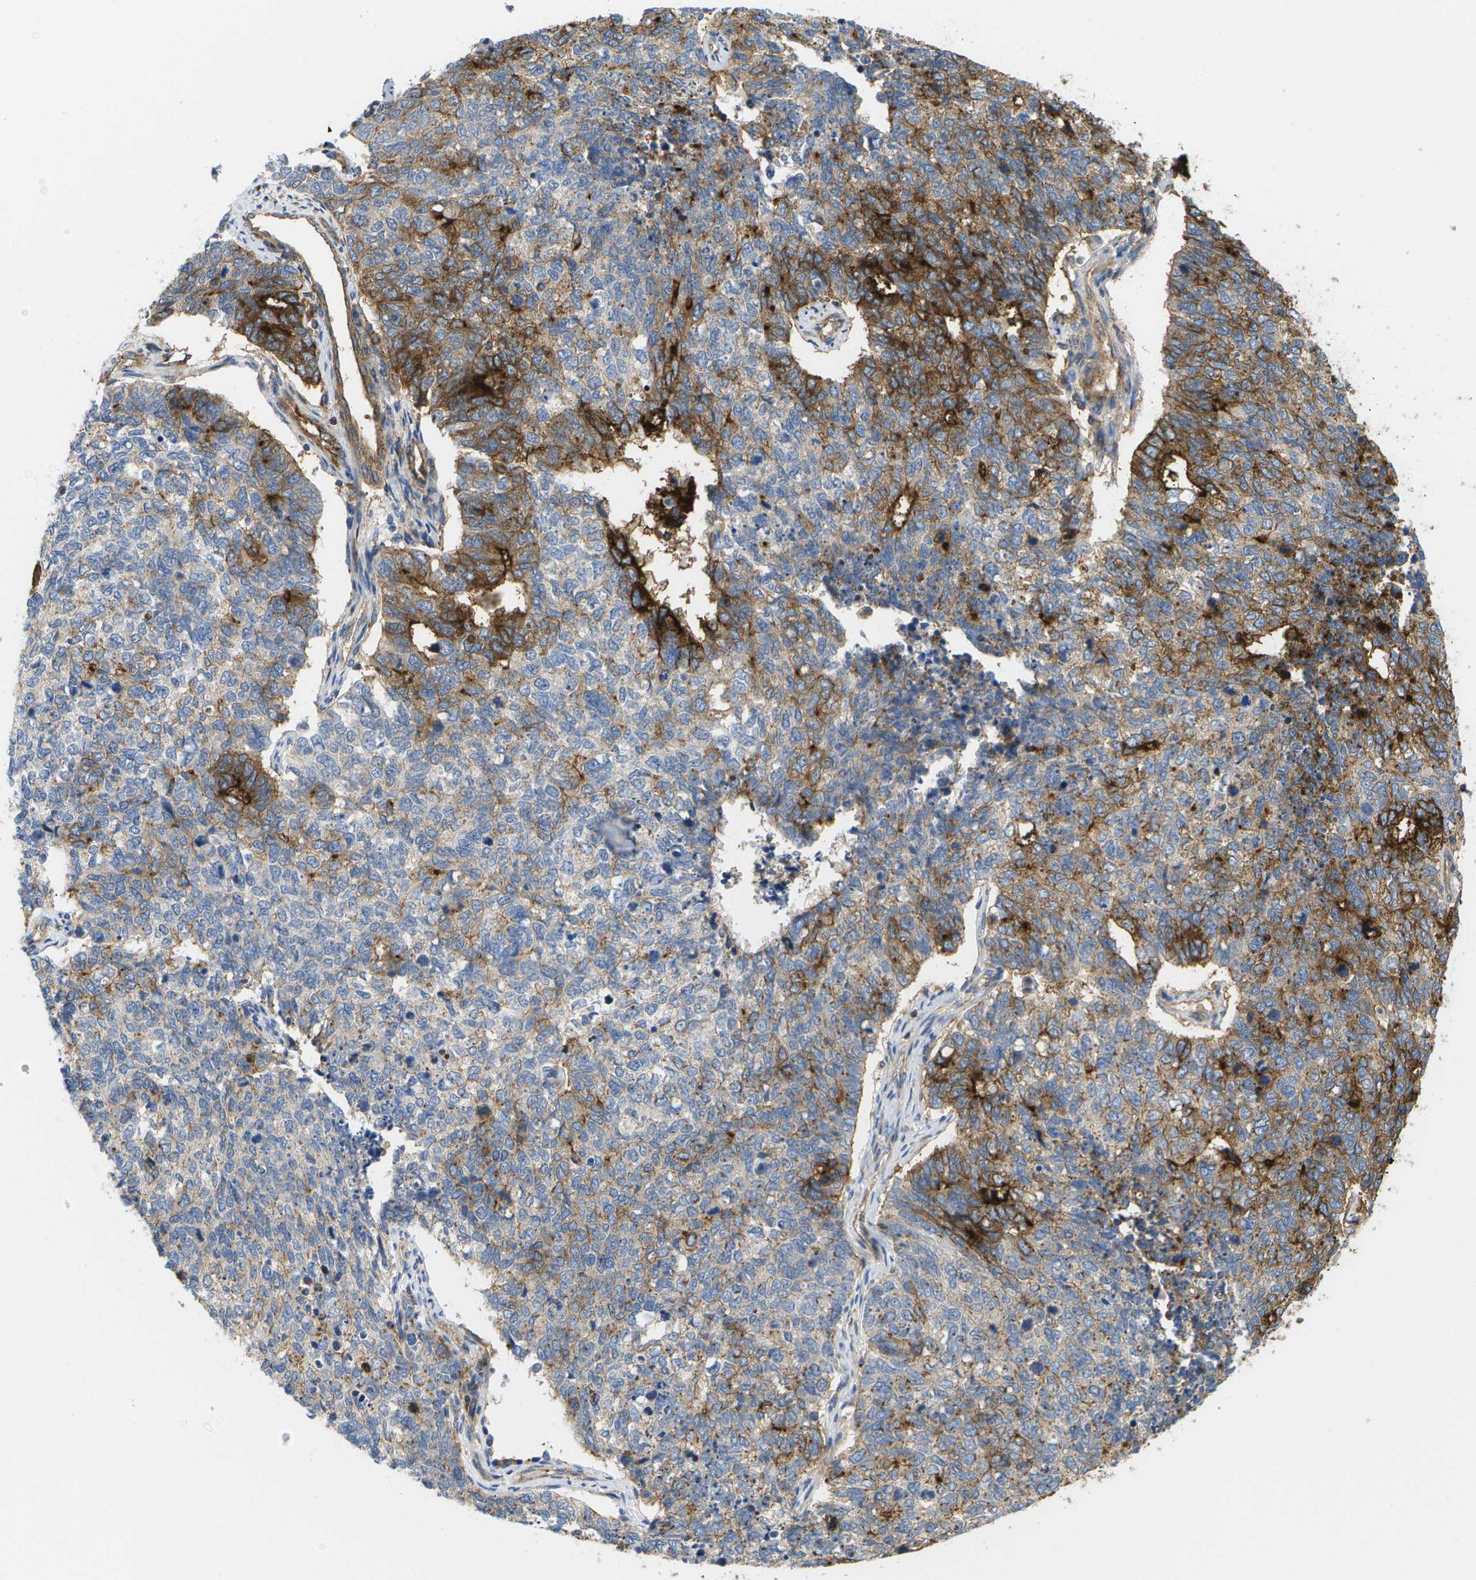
{"staining": {"intensity": "strong", "quantity": "25%-75%", "location": "cytoplasmic/membranous"}, "tissue": "cervical cancer", "cell_type": "Tumor cells", "image_type": "cancer", "snomed": [{"axis": "morphology", "description": "Squamous cell carcinoma, NOS"}, {"axis": "topography", "description": "Cervix"}], "caption": "This micrograph reveals squamous cell carcinoma (cervical) stained with immunohistochemistry (IHC) to label a protein in brown. The cytoplasmic/membranous of tumor cells show strong positivity for the protein. Nuclei are counter-stained blue.", "gene": "BST2", "patient": {"sex": "female", "age": 63}}